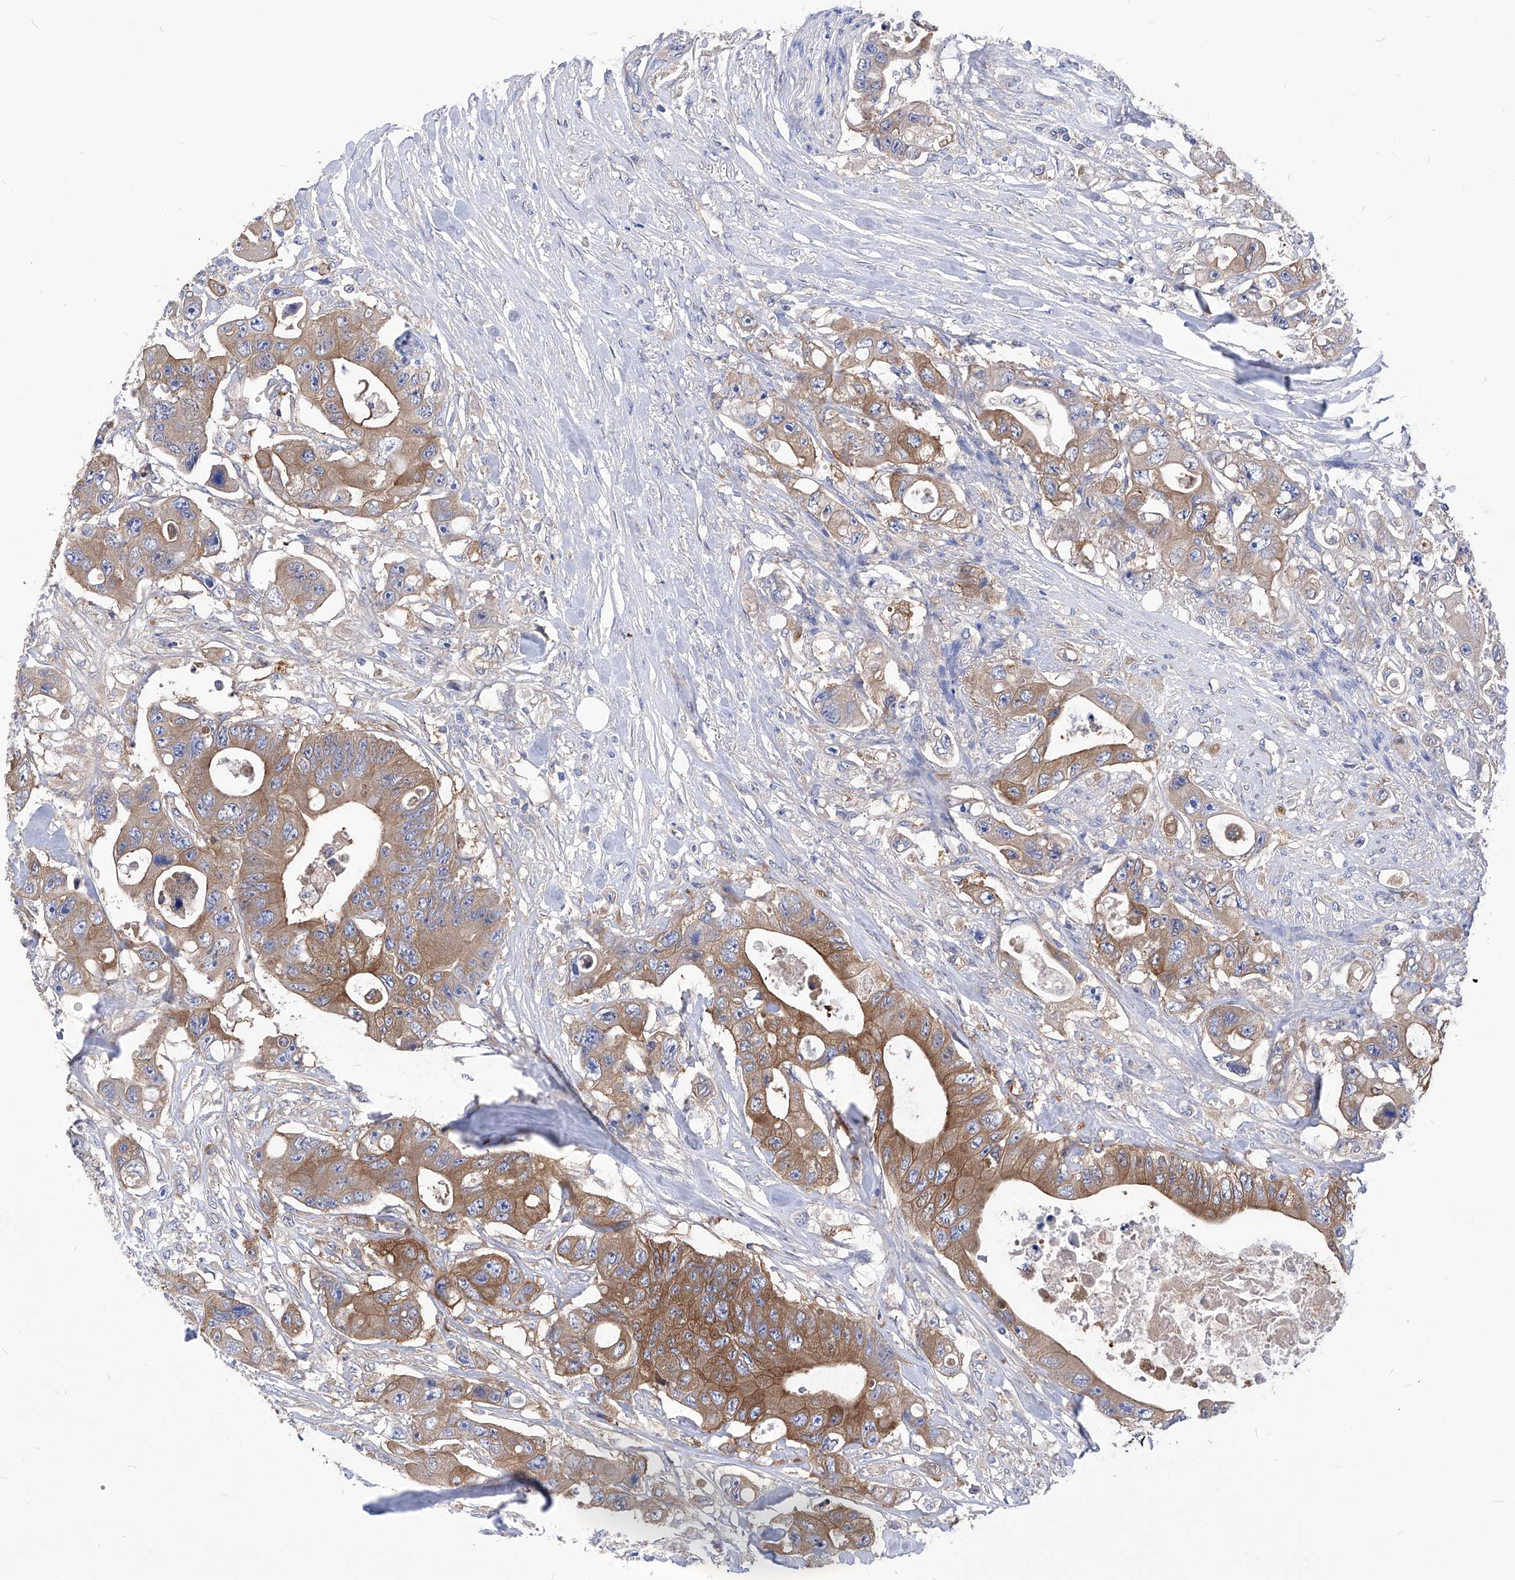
{"staining": {"intensity": "moderate", "quantity": ">75%", "location": "cytoplasmic/membranous"}, "tissue": "colorectal cancer", "cell_type": "Tumor cells", "image_type": "cancer", "snomed": [{"axis": "morphology", "description": "Adenocarcinoma, NOS"}, {"axis": "topography", "description": "Colon"}], "caption": "A micrograph of colorectal adenocarcinoma stained for a protein reveals moderate cytoplasmic/membranous brown staining in tumor cells.", "gene": "XPNPEP1", "patient": {"sex": "female", "age": 46}}